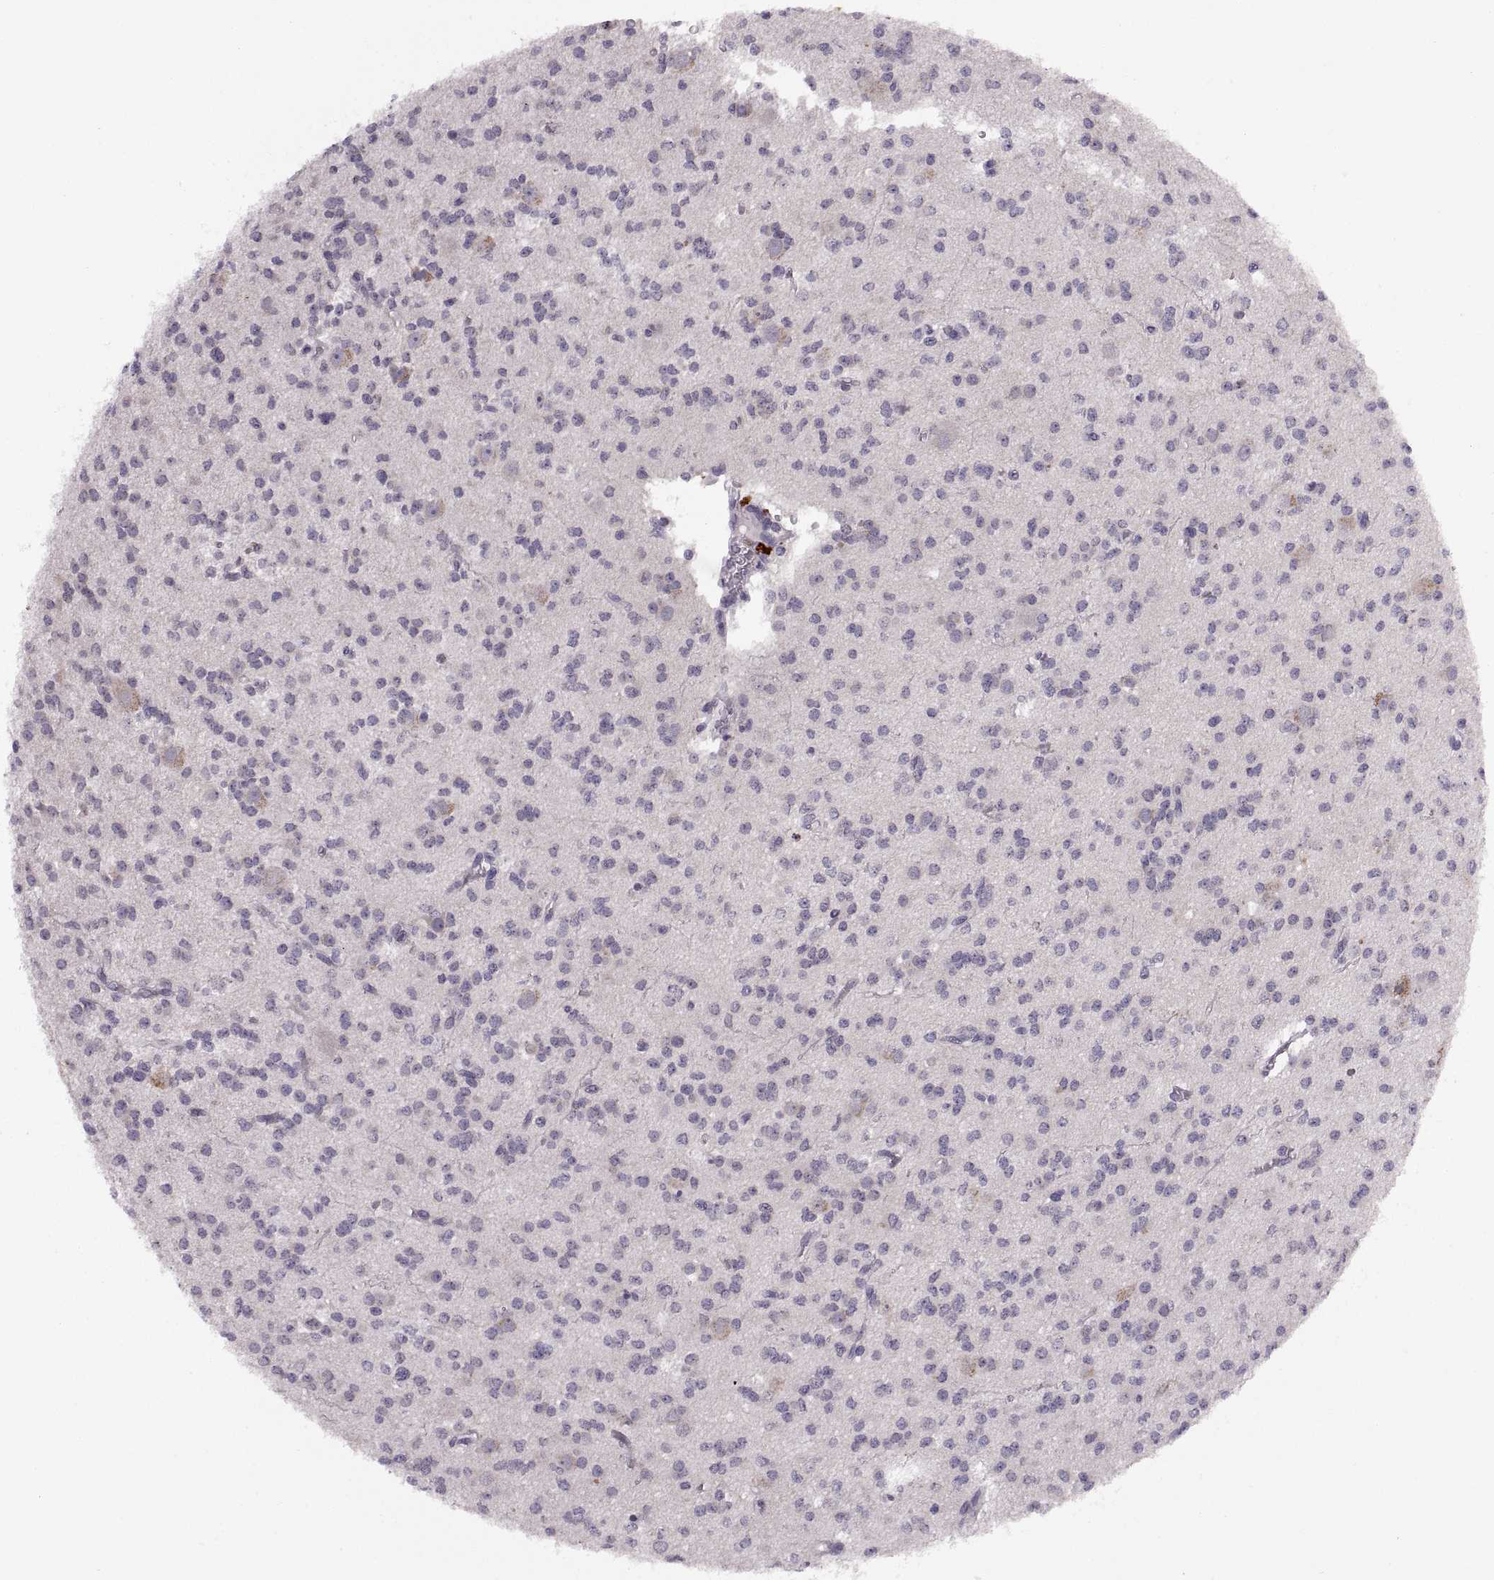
{"staining": {"intensity": "negative", "quantity": "none", "location": "none"}, "tissue": "glioma", "cell_type": "Tumor cells", "image_type": "cancer", "snomed": [{"axis": "morphology", "description": "Glioma, malignant, Low grade"}, {"axis": "topography", "description": "Brain"}], "caption": "High power microscopy photomicrograph of an immunohistochemistry photomicrograph of malignant glioma (low-grade), revealing no significant positivity in tumor cells.", "gene": "ADH6", "patient": {"sex": "male", "age": 27}}